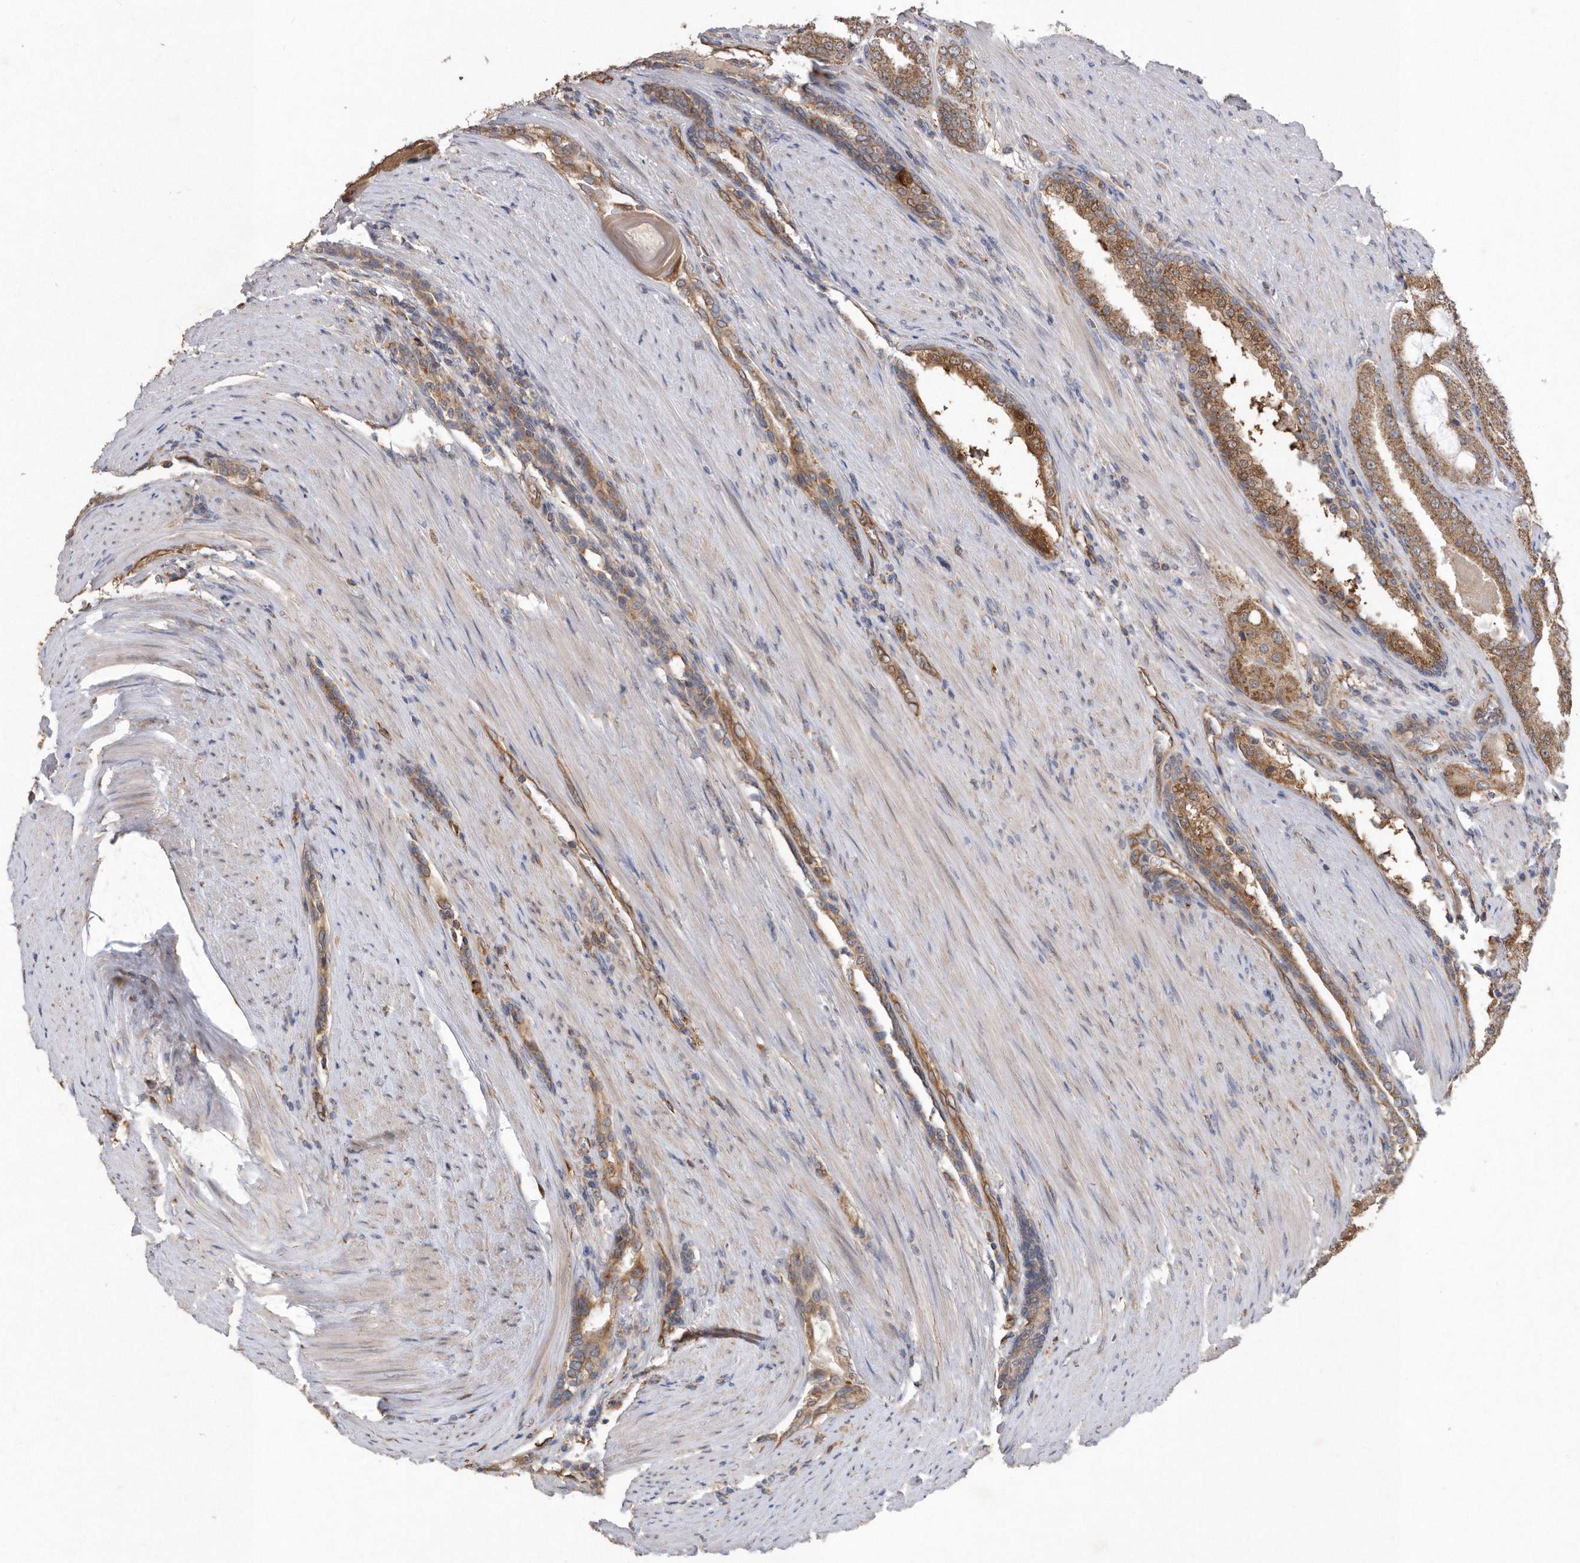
{"staining": {"intensity": "moderate", "quantity": ">75%", "location": "cytoplasmic/membranous"}, "tissue": "prostate cancer", "cell_type": "Tumor cells", "image_type": "cancer", "snomed": [{"axis": "morphology", "description": "Adenocarcinoma, High grade"}, {"axis": "topography", "description": "Prostate"}], "caption": "High-magnification brightfield microscopy of high-grade adenocarcinoma (prostate) stained with DAB (brown) and counterstained with hematoxylin (blue). tumor cells exhibit moderate cytoplasmic/membranous expression is present in approximately>75% of cells.", "gene": "PON2", "patient": {"sex": "male", "age": 60}}